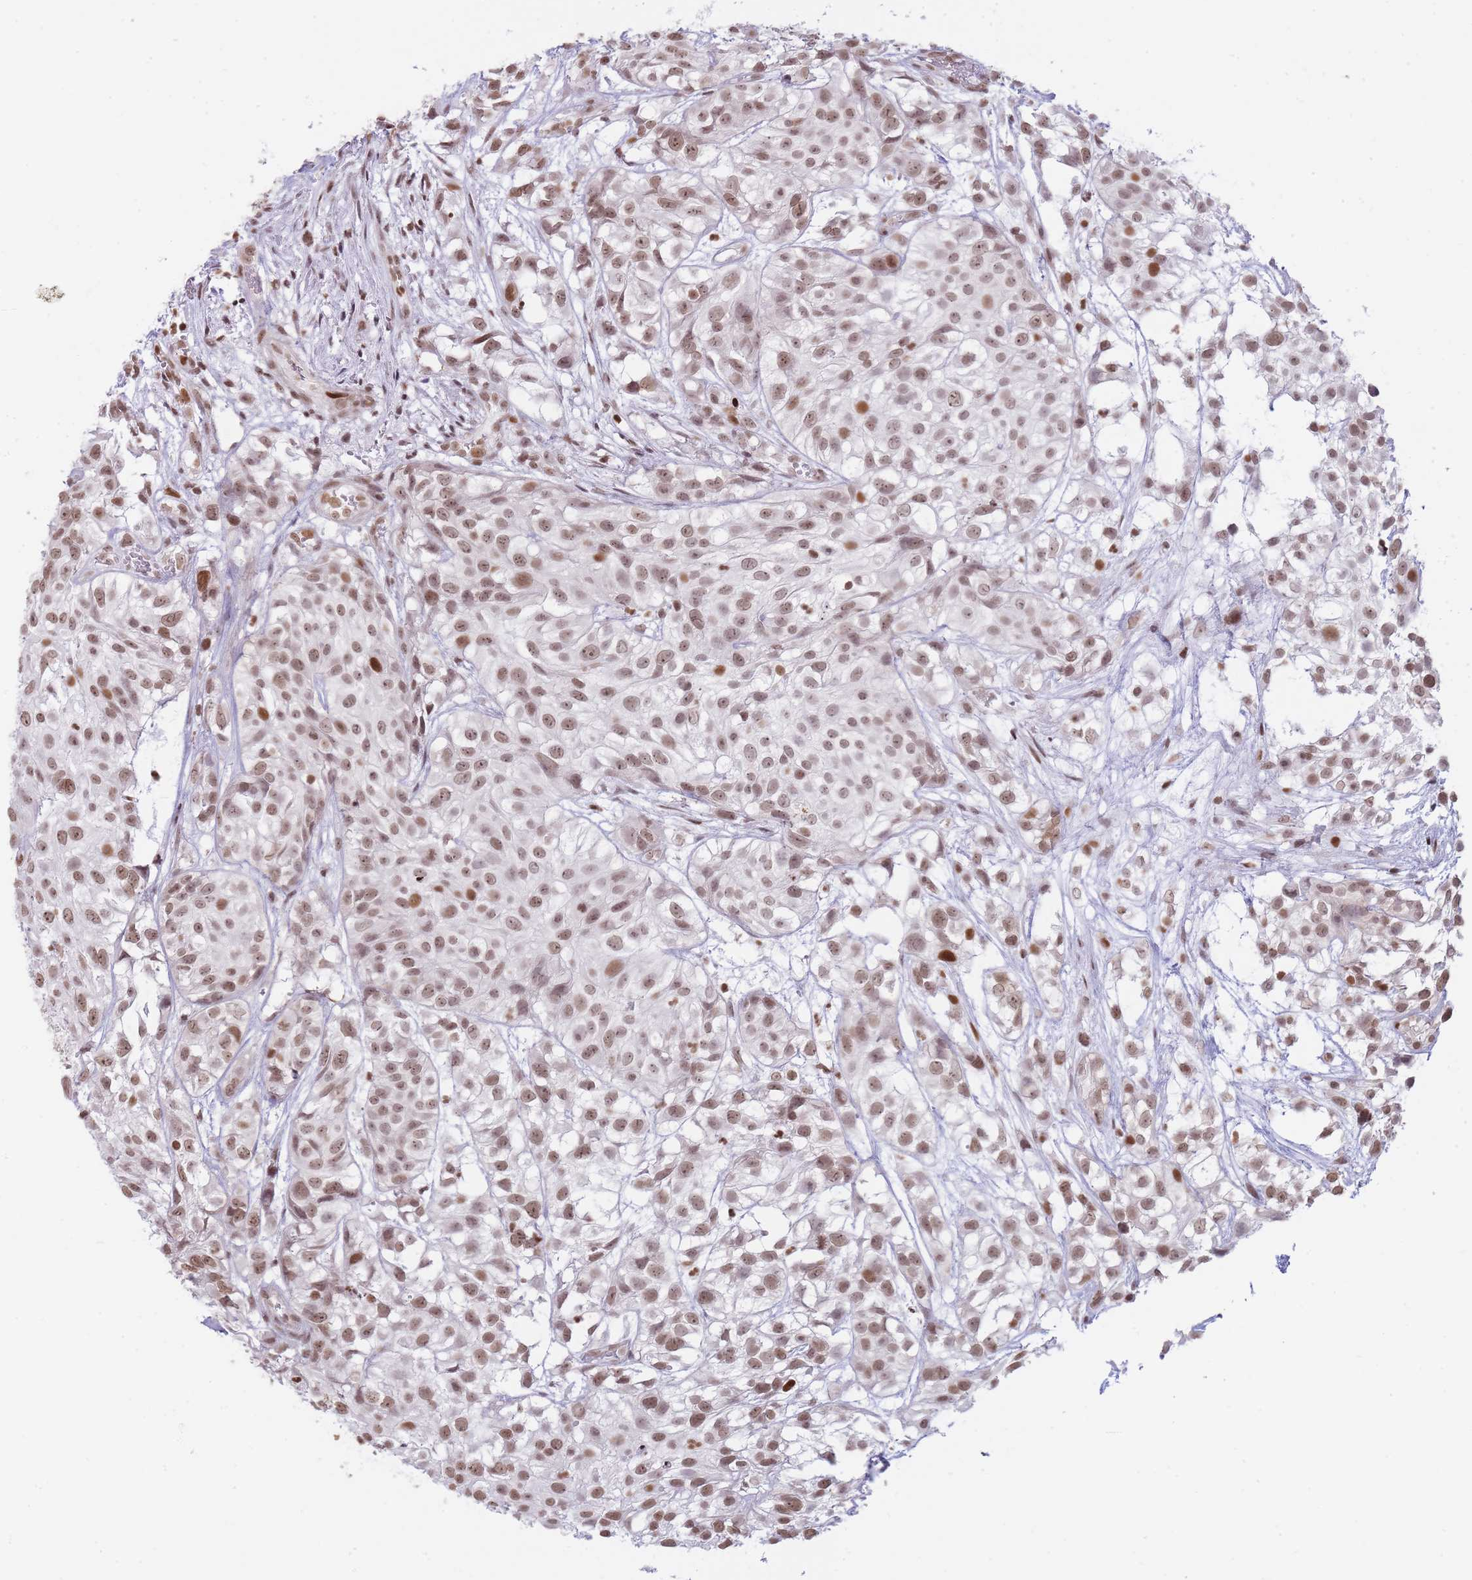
{"staining": {"intensity": "moderate", "quantity": ">75%", "location": "nuclear"}, "tissue": "urothelial cancer", "cell_type": "Tumor cells", "image_type": "cancer", "snomed": [{"axis": "morphology", "description": "Urothelial carcinoma, High grade"}, {"axis": "topography", "description": "Urinary bladder"}], "caption": "Protein positivity by immunohistochemistry (IHC) displays moderate nuclear staining in about >75% of tumor cells in urothelial carcinoma (high-grade). The staining is performed using DAB brown chromogen to label protein expression. The nuclei are counter-stained blue using hematoxylin.", "gene": "SHISAL1", "patient": {"sex": "male", "age": 56}}